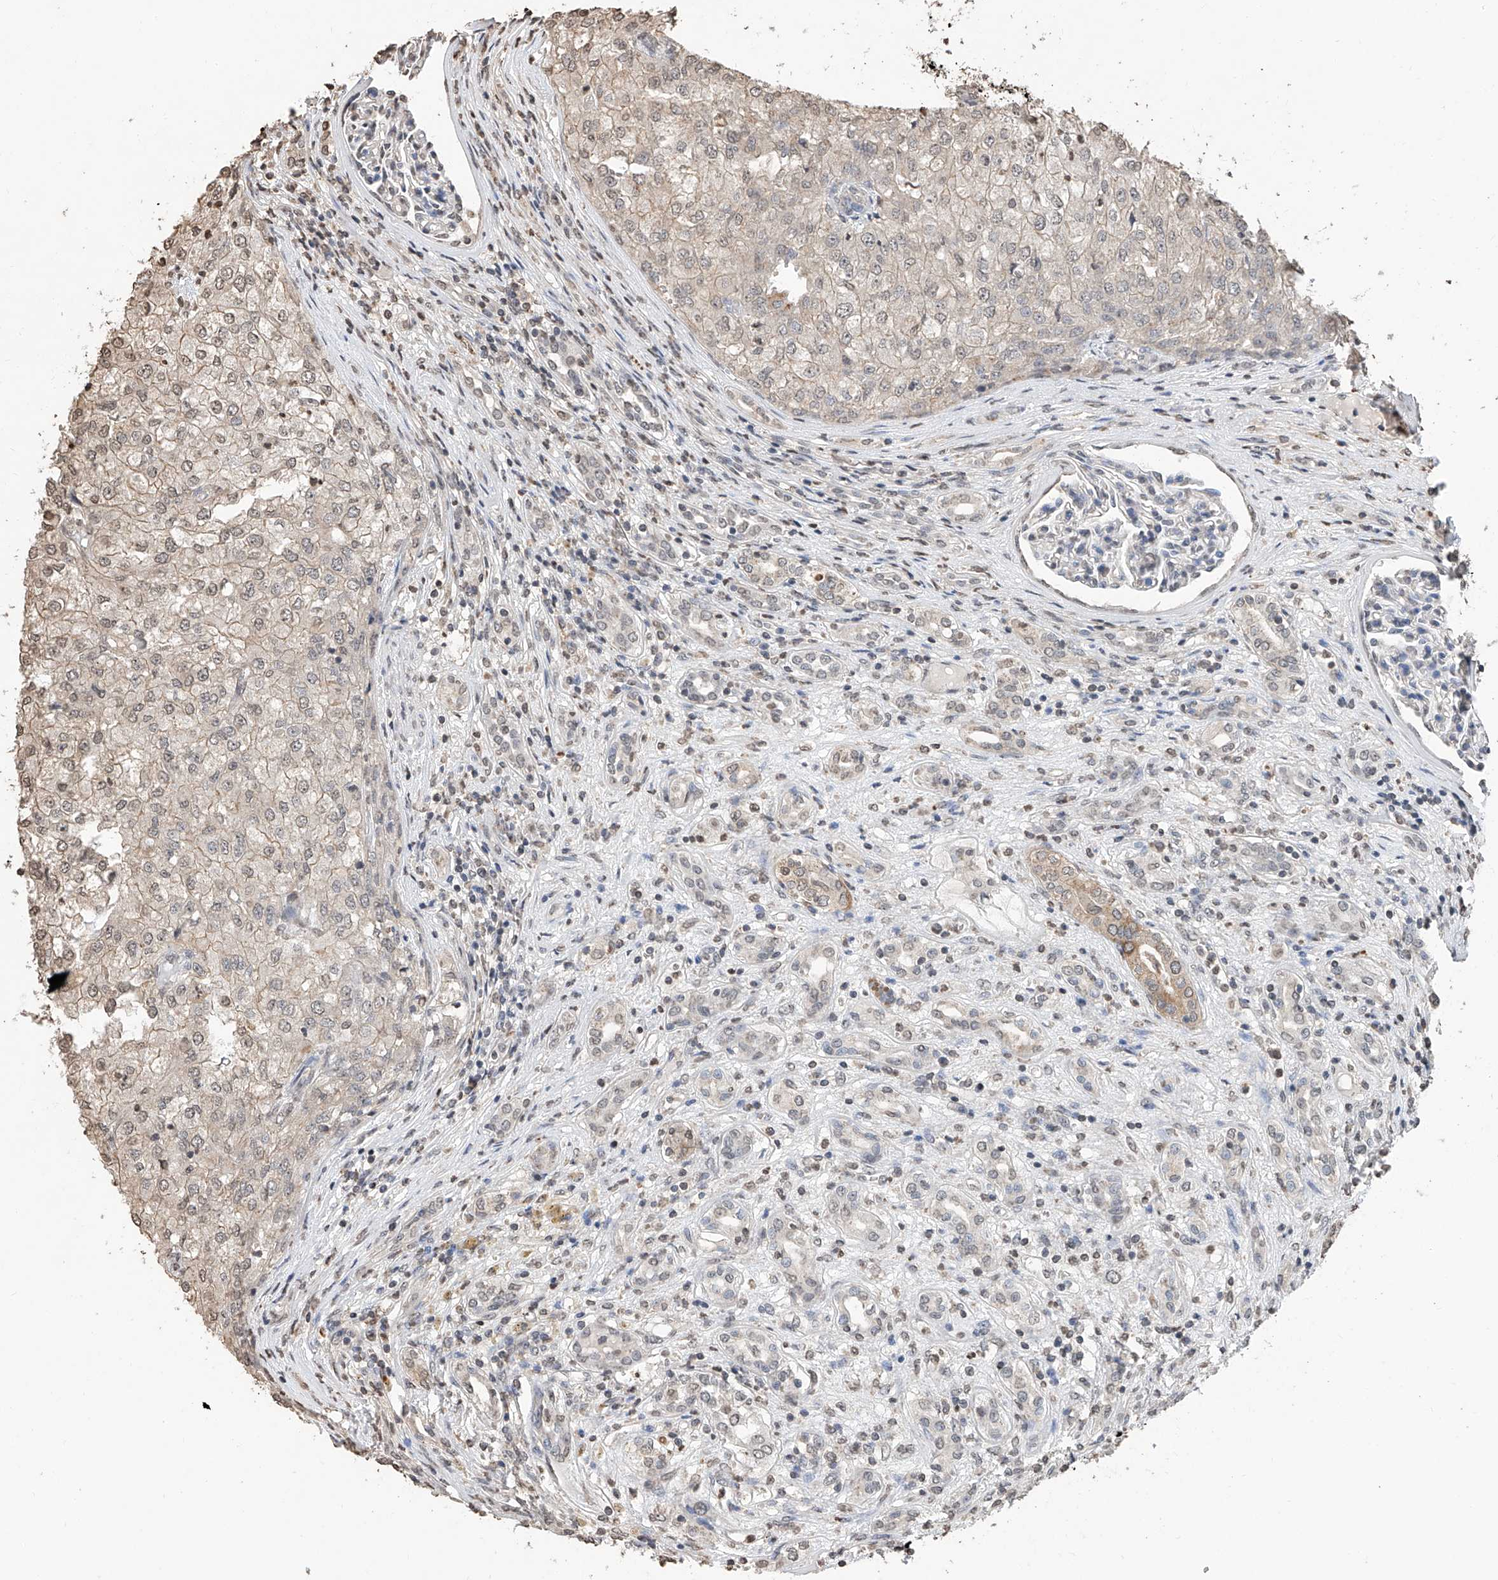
{"staining": {"intensity": "weak", "quantity": "<25%", "location": "nuclear"}, "tissue": "renal cancer", "cell_type": "Tumor cells", "image_type": "cancer", "snomed": [{"axis": "morphology", "description": "Adenocarcinoma, NOS"}, {"axis": "topography", "description": "Kidney"}], "caption": "Tumor cells are negative for brown protein staining in renal cancer.", "gene": "RP9", "patient": {"sex": "female", "age": 54}}